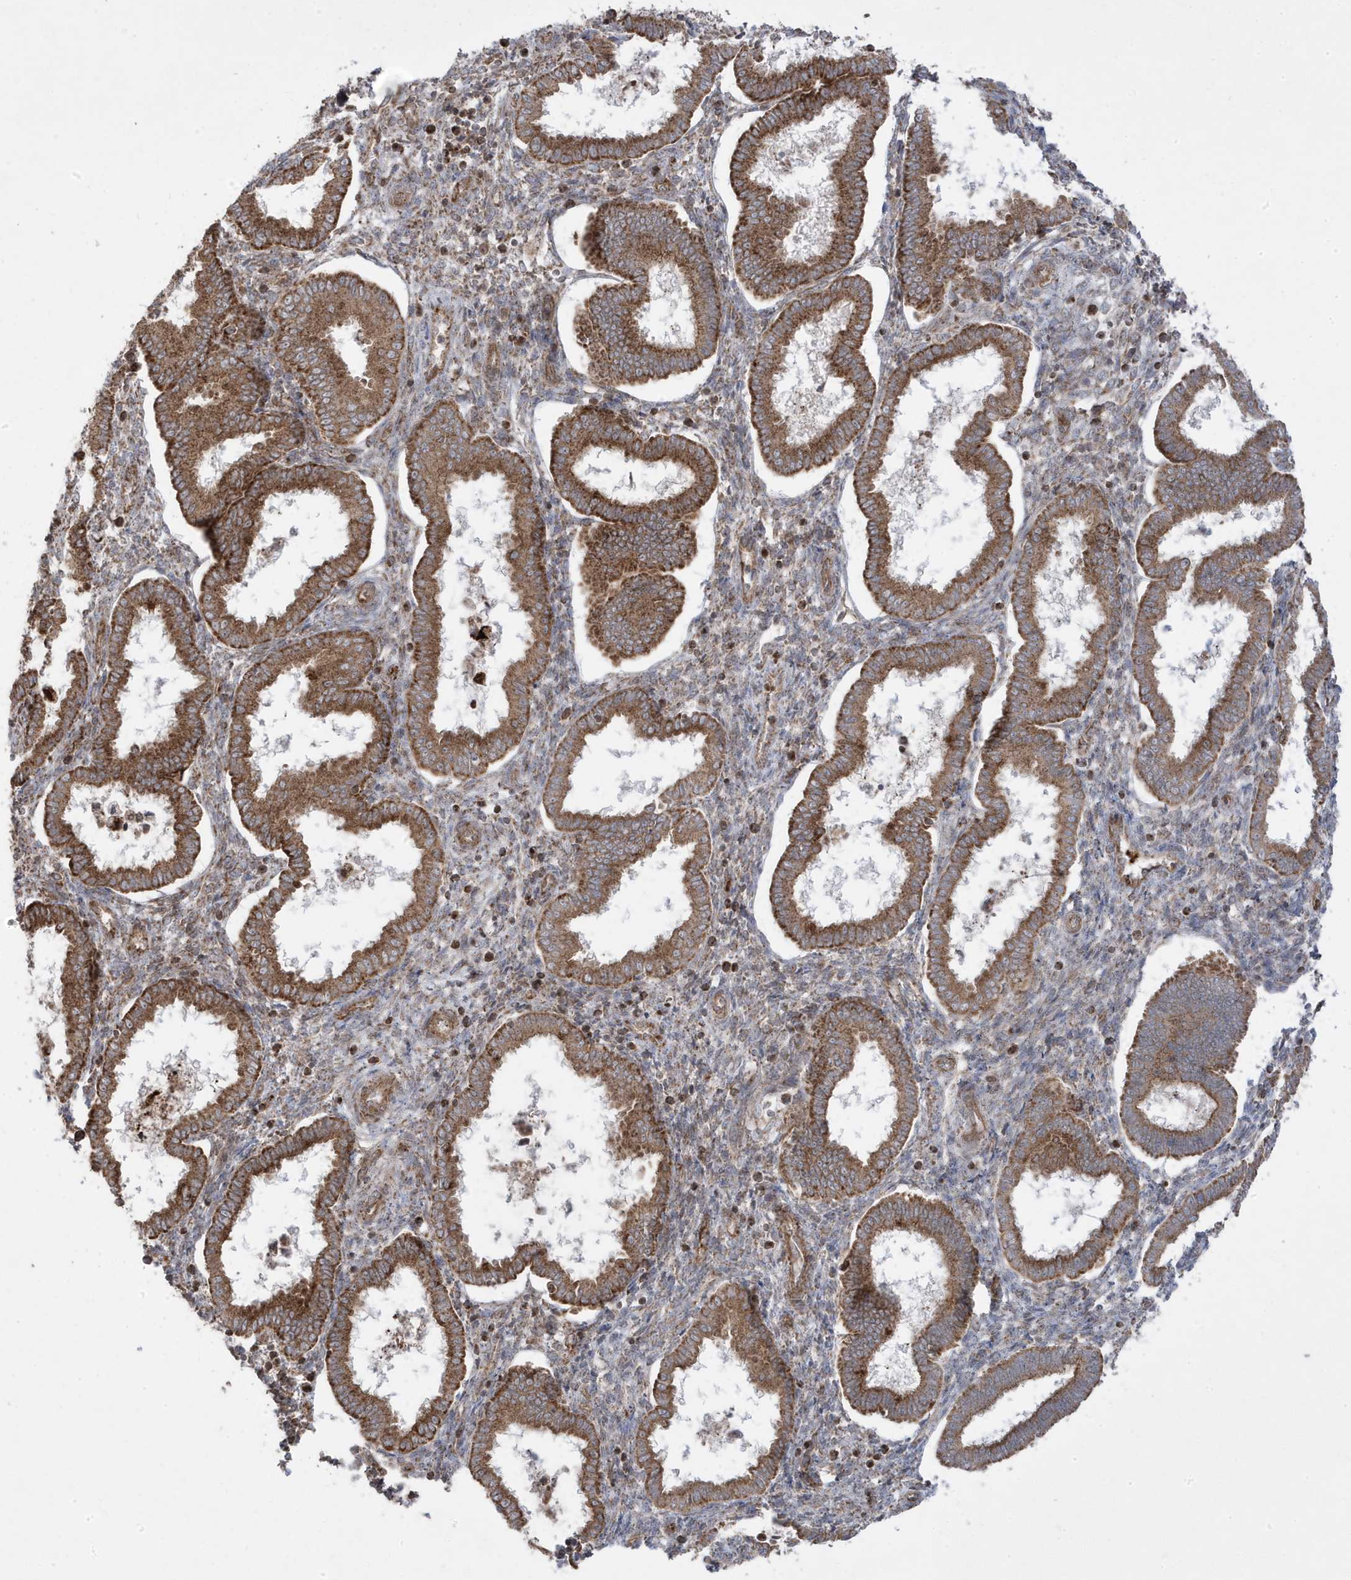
{"staining": {"intensity": "weak", "quantity": "25%-75%", "location": "cytoplasmic/membranous"}, "tissue": "endometrium", "cell_type": "Cells in endometrial stroma", "image_type": "normal", "snomed": [{"axis": "morphology", "description": "Normal tissue, NOS"}, {"axis": "topography", "description": "Endometrium"}], "caption": "This is a photomicrograph of immunohistochemistry (IHC) staining of benign endometrium, which shows weak staining in the cytoplasmic/membranous of cells in endometrial stroma.", "gene": "CLUAP1", "patient": {"sex": "female", "age": 24}}